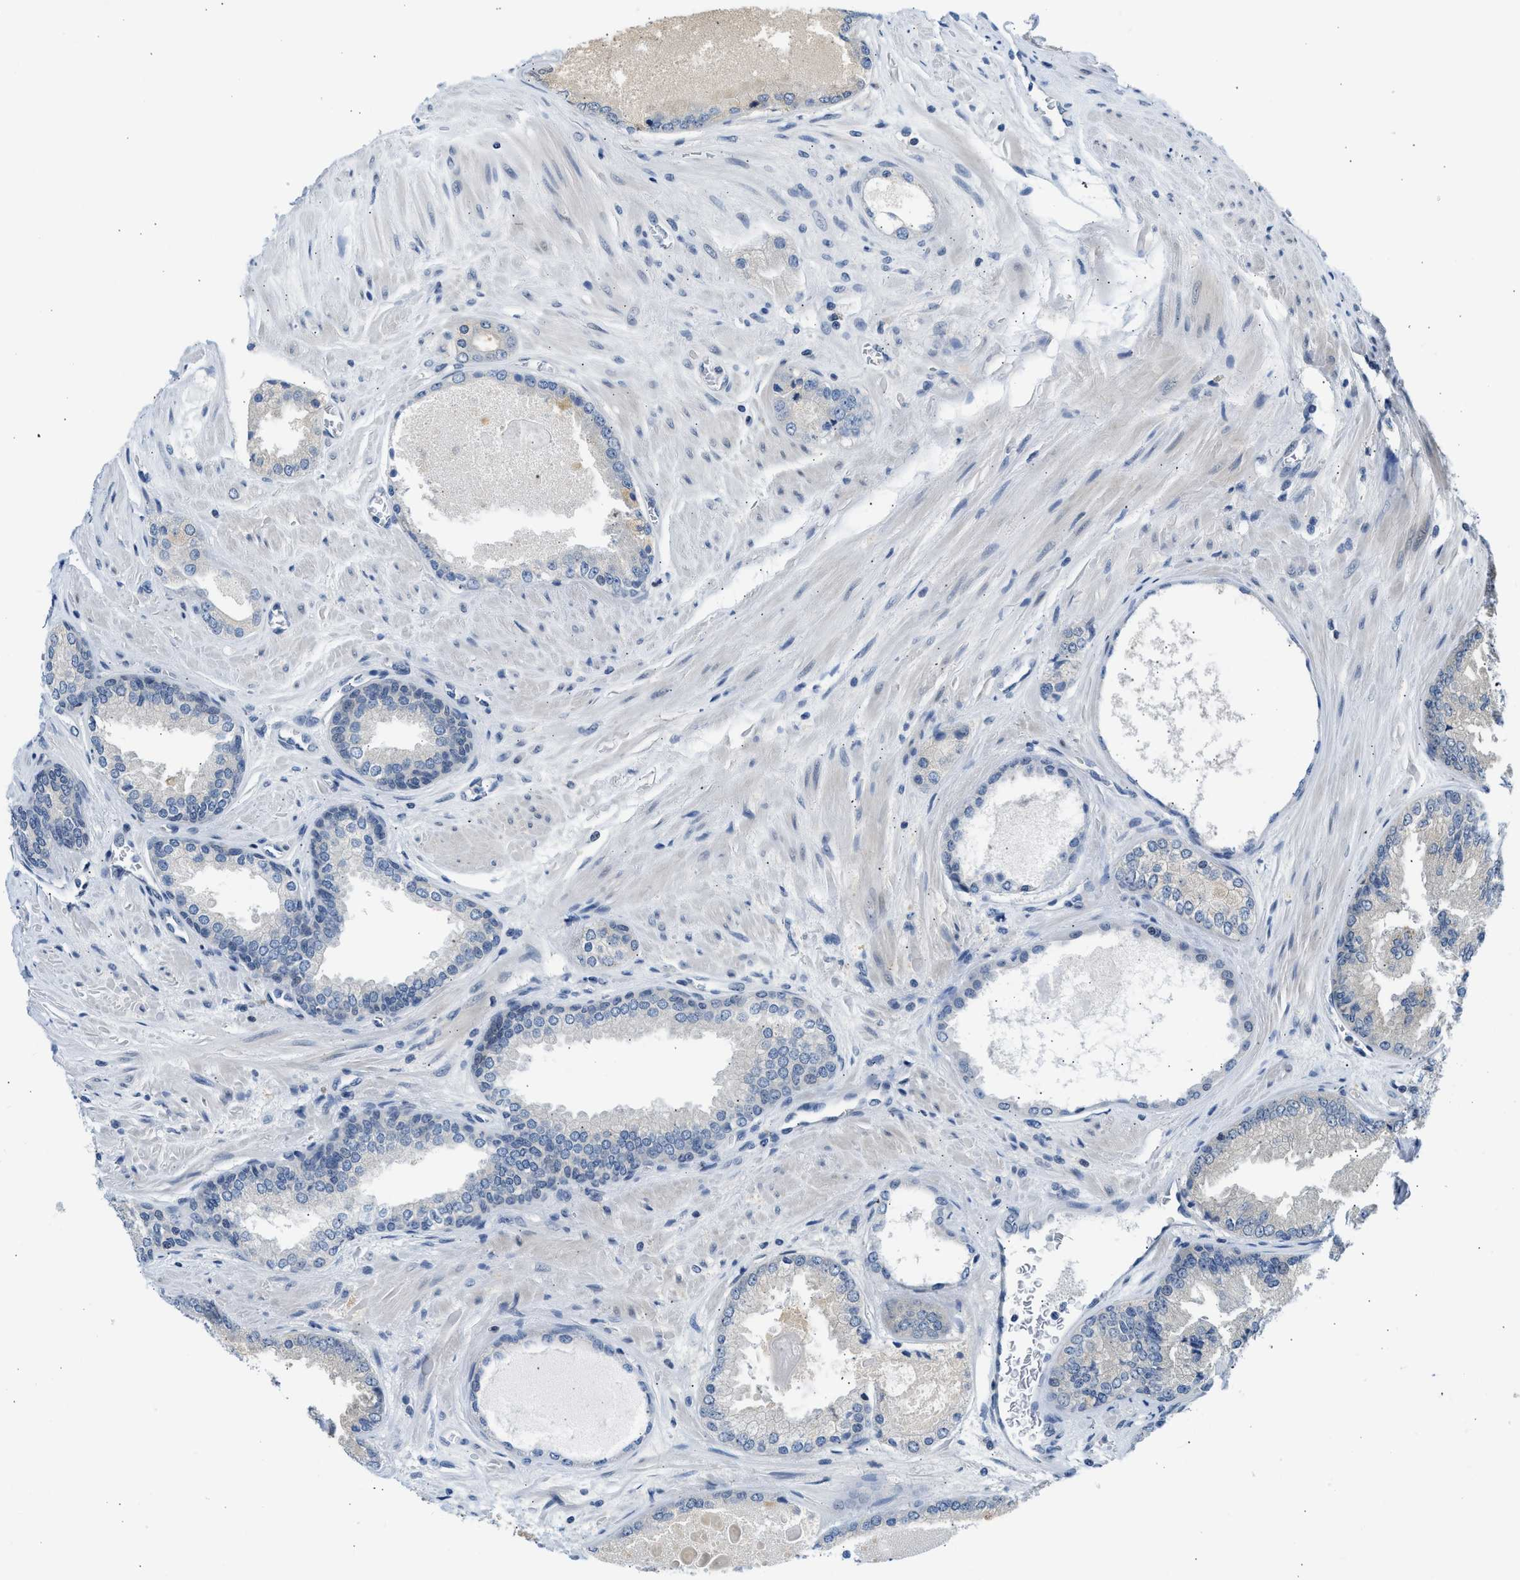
{"staining": {"intensity": "weak", "quantity": "<25%", "location": "cytoplasmic/membranous"}, "tissue": "prostate cancer", "cell_type": "Tumor cells", "image_type": "cancer", "snomed": [{"axis": "morphology", "description": "Adenocarcinoma, High grade"}, {"axis": "topography", "description": "Prostate"}], "caption": "IHC micrograph of neoplastic tissue: adenocarcinoma (high-grade) (prostate) stained with DAB reveals no significant protein positivity in tumor cells. Nuclei are stained in blue.", "gene": "OLIG3", "patient": {"sex": "male", "age": 65}}